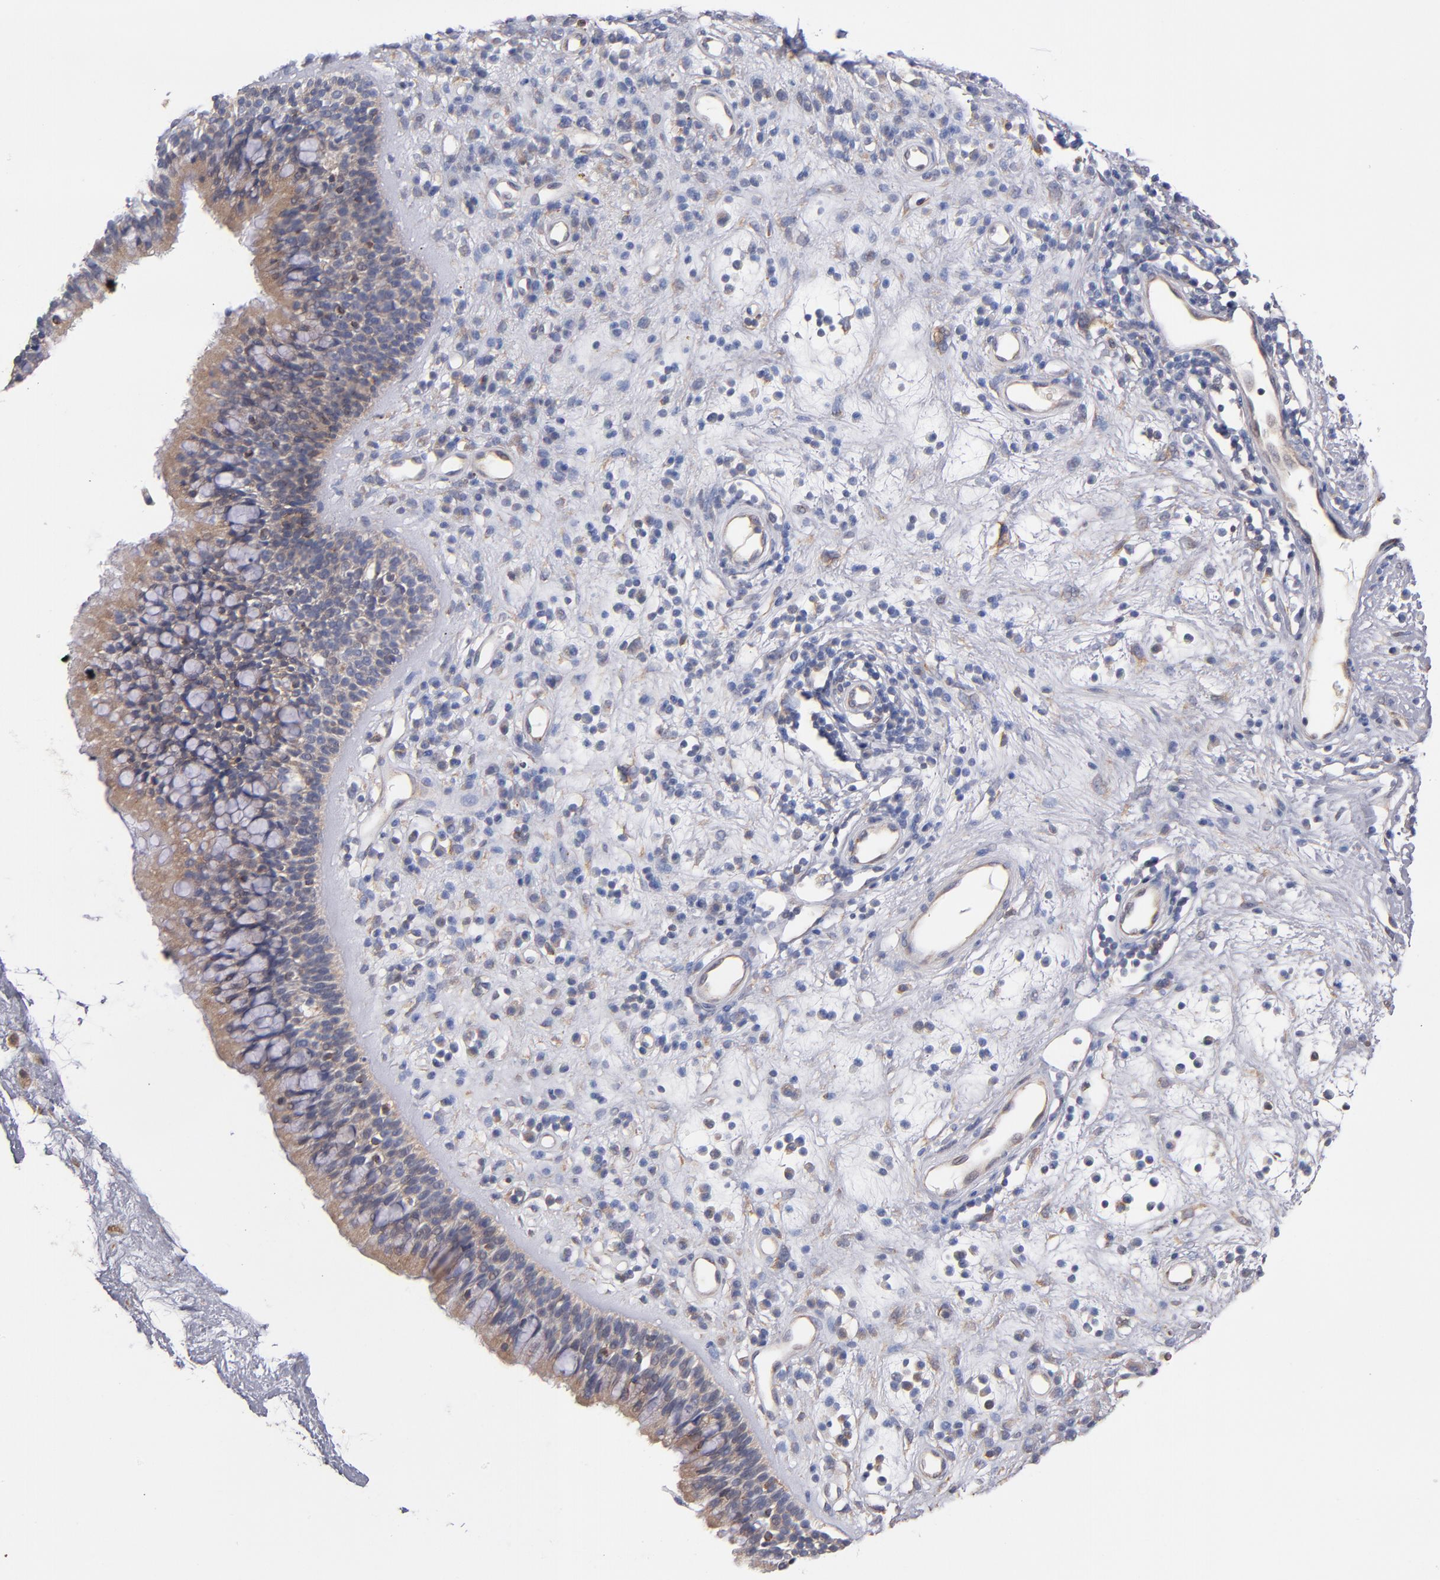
{"staining": {"intensity": "moderate", "quantity": ">75%", "location": "cytoplasmic/membranous"}, "tissue": "nasopharynx", "cell_type": "Respiratory epithelial cells", "image_type": "normal", "snomed": [{"axis": "morphology", "description": "Normal tissue, NOS"}, {"axis": "morphology", "description": "Inflammation, NOS"}, {"axis": "topography", "description": "Nasopharynx"}], "caption": "Nasopharynx stained with DAB immunohistochemistry (IHC) exhibits medium levels of moderate cytoplasmic/membranous expression in approximately >75% of respiratory epithelial cells. The staining is performed using DAB (3,3'-diaminobenzidine) brown chromogen to label protein expression. The nuclei are counter-stained blue using hematoxylin.", "gene": "GMFB", "patient": {"sex": "male", "age": 48}}